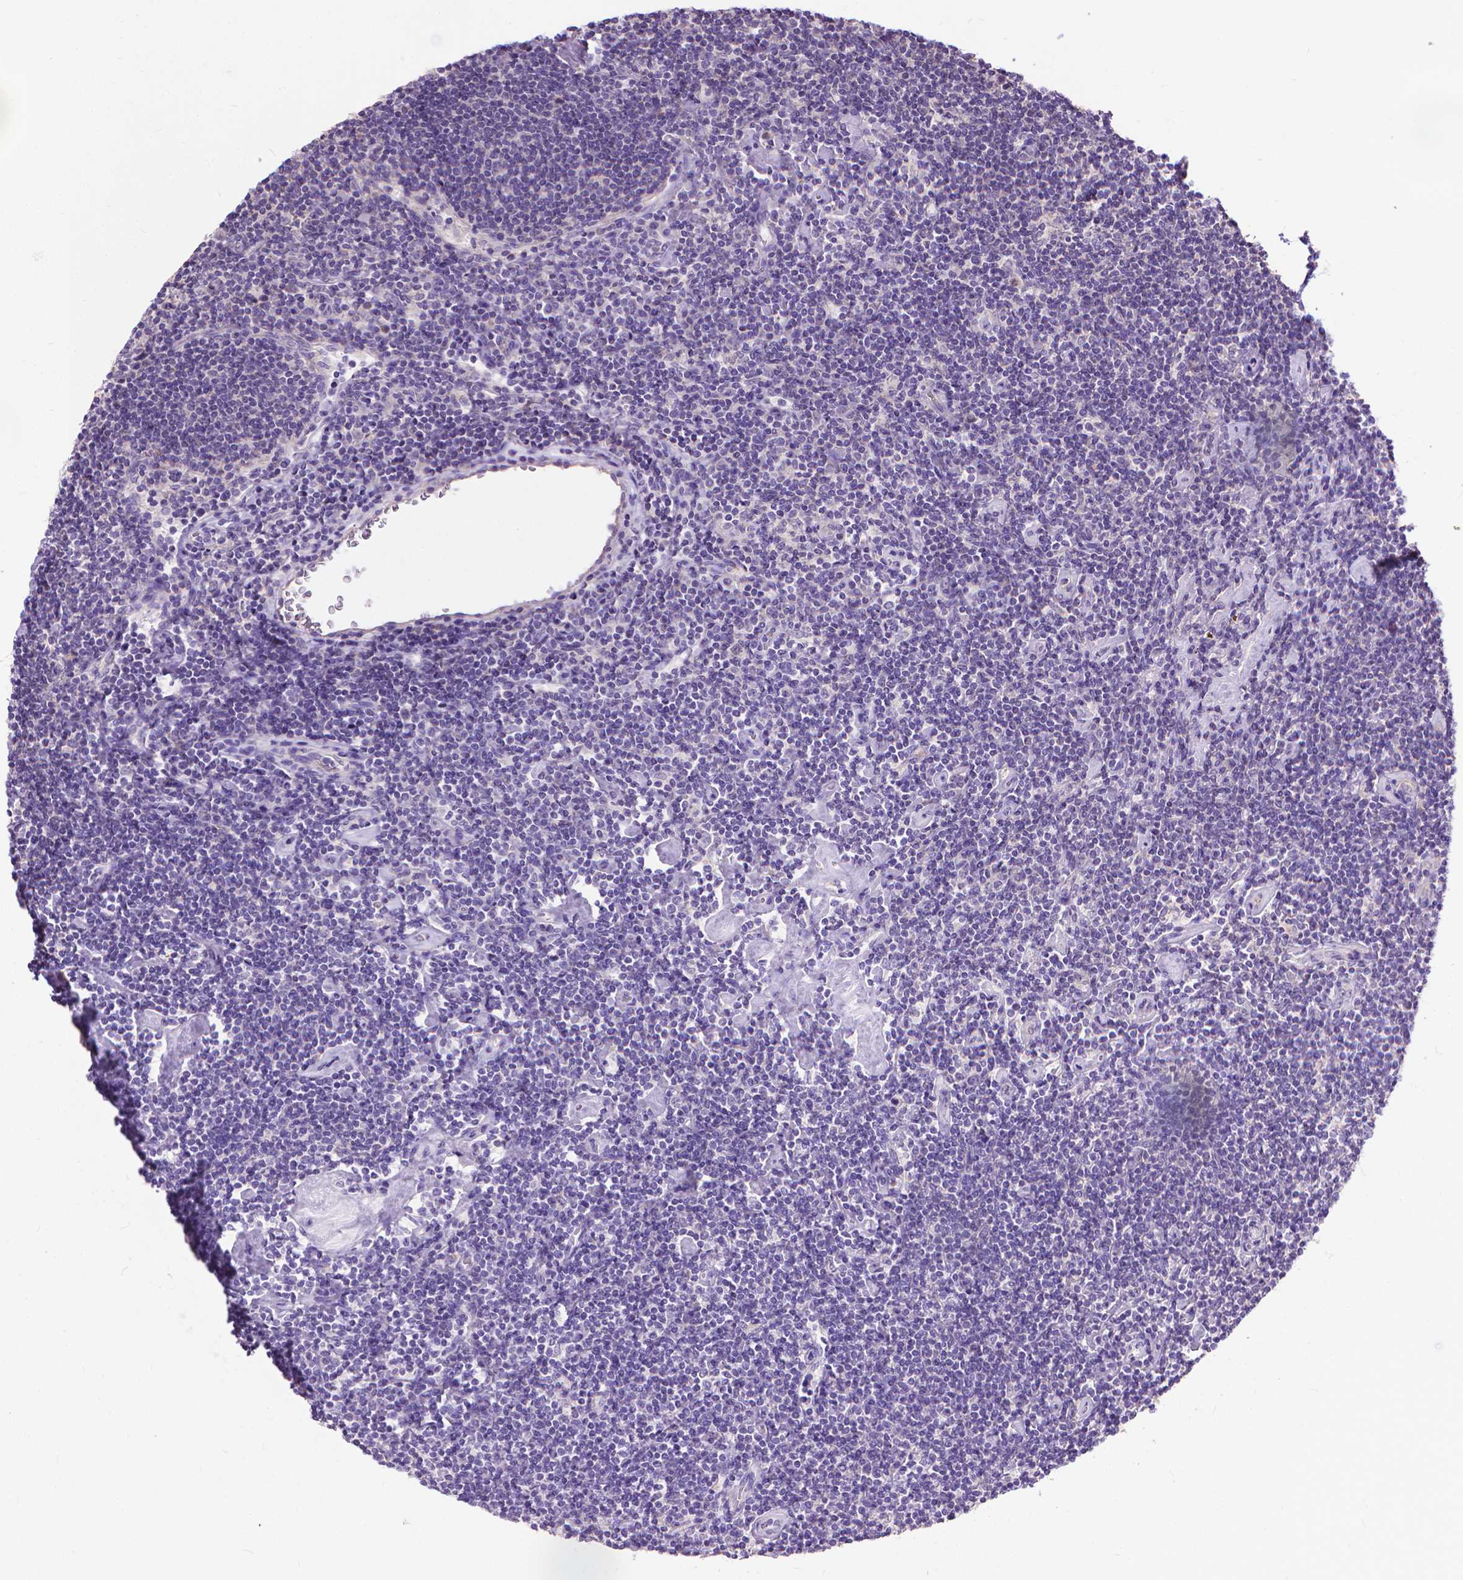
{"staining": {"intensity": "negative", "quantity": "none", "location": "none"}, "tissue": "lymphoma", "cell_type": "Tumor cells", "image_type": "cancer", "snomed": [{"axis": "morphology", "description": "Hodgkin's disease, NOS"}, {"axis": "topography", "description": "Lymph node"}], "caption": "Immunohistochemistry (IHC) photomicrograph of Hodgkin's disease stained for a protein (brown), which shows no staining in tumor cells.", "gene": "SYN1", "patient": {"sex": "male", "age": 40}}